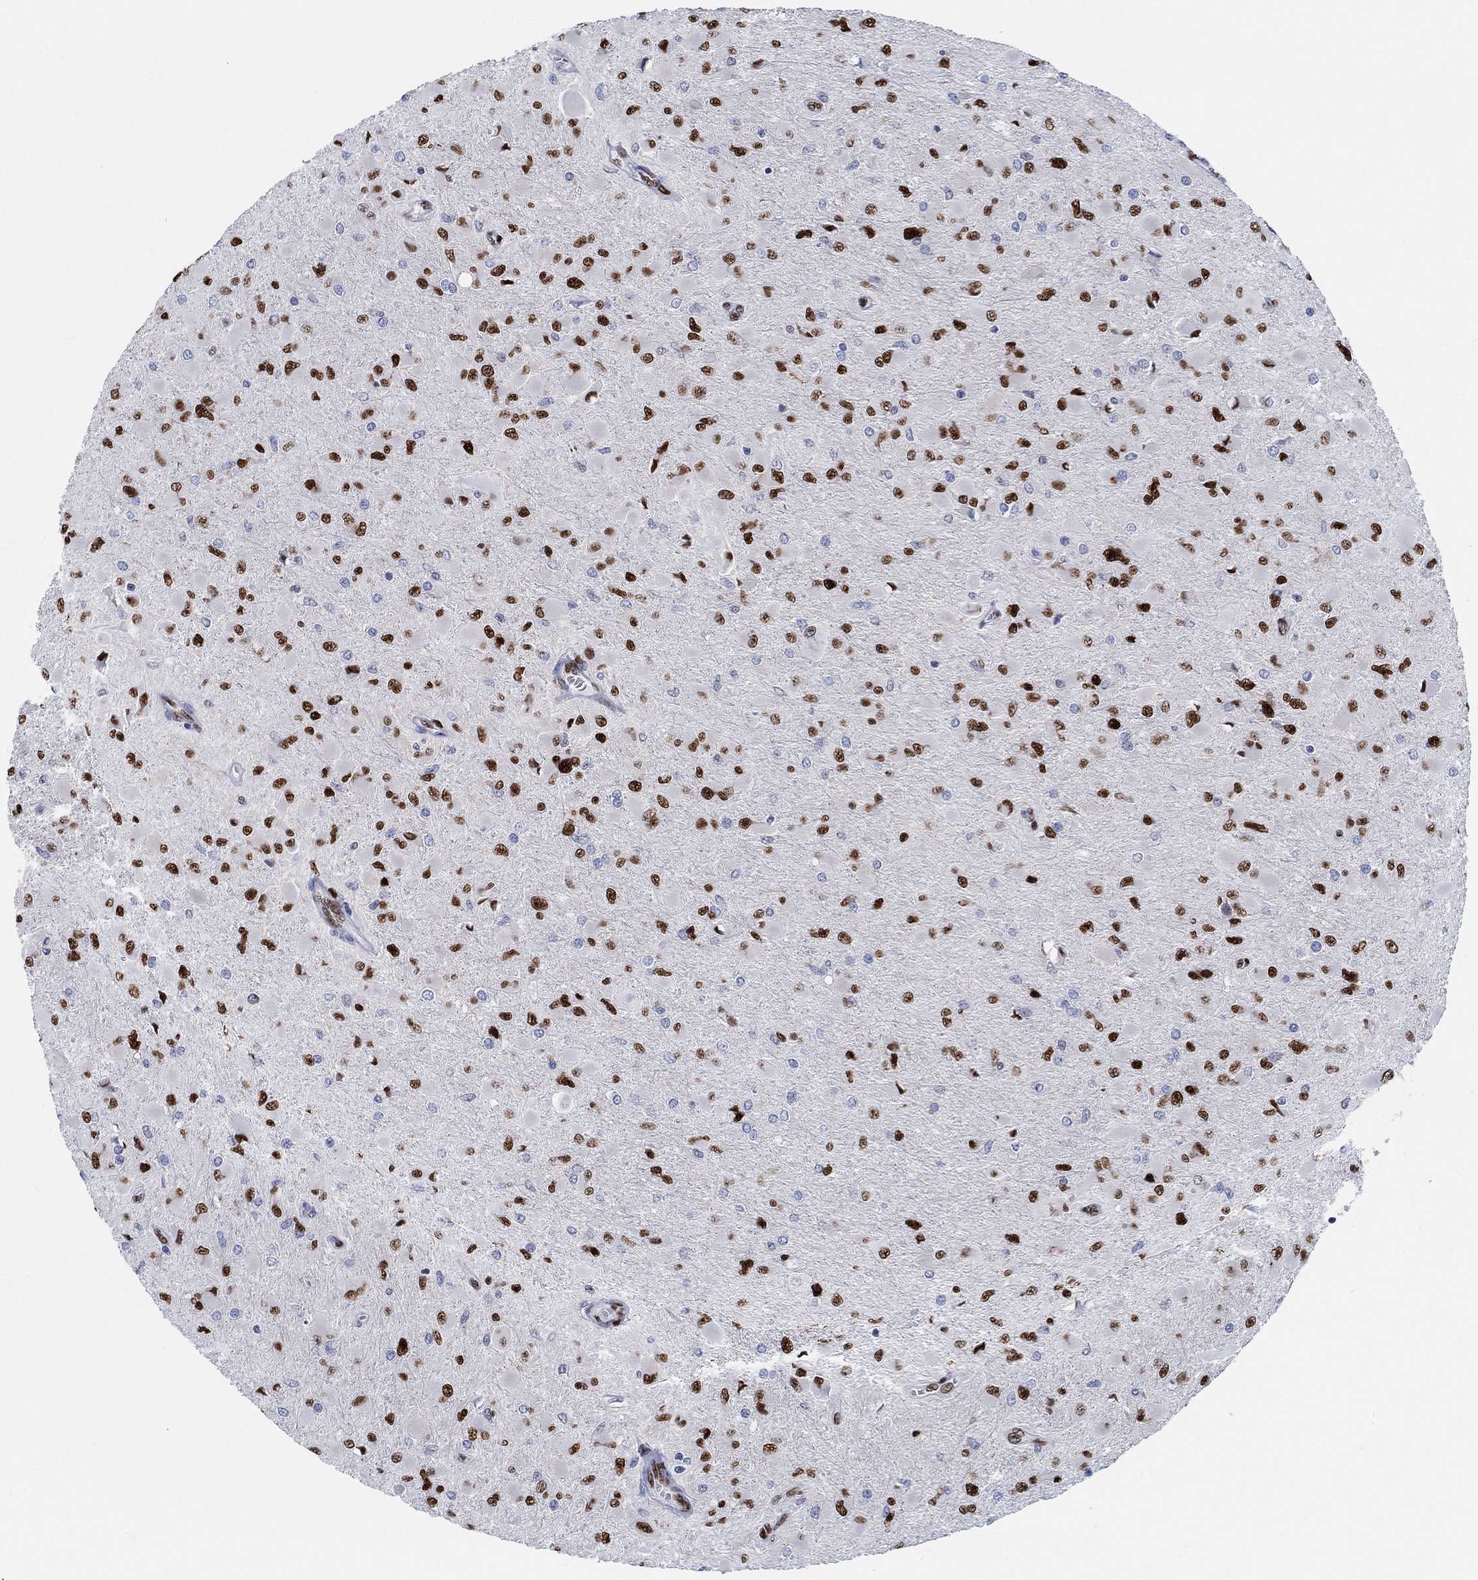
{"staining": {"intensity": "strong", "quantity": ">75%", "location": "nuclear"}, "tissue": "glioma", "cell_type": "Tumor cells", "image_type": "cancer", "snomed": [{"axis": "morphology", "description": "Glioma, malignant, High grade"}, {"axis": "topography", "description": "Cerebral cortex"}], "caption": "Human glioma stained with a brown dye exhibits strong nuclear positive staining in approximately >75% of tumor cells.", "gene": "ZEB1", "patient": {"sex": "female", "age": 36}}